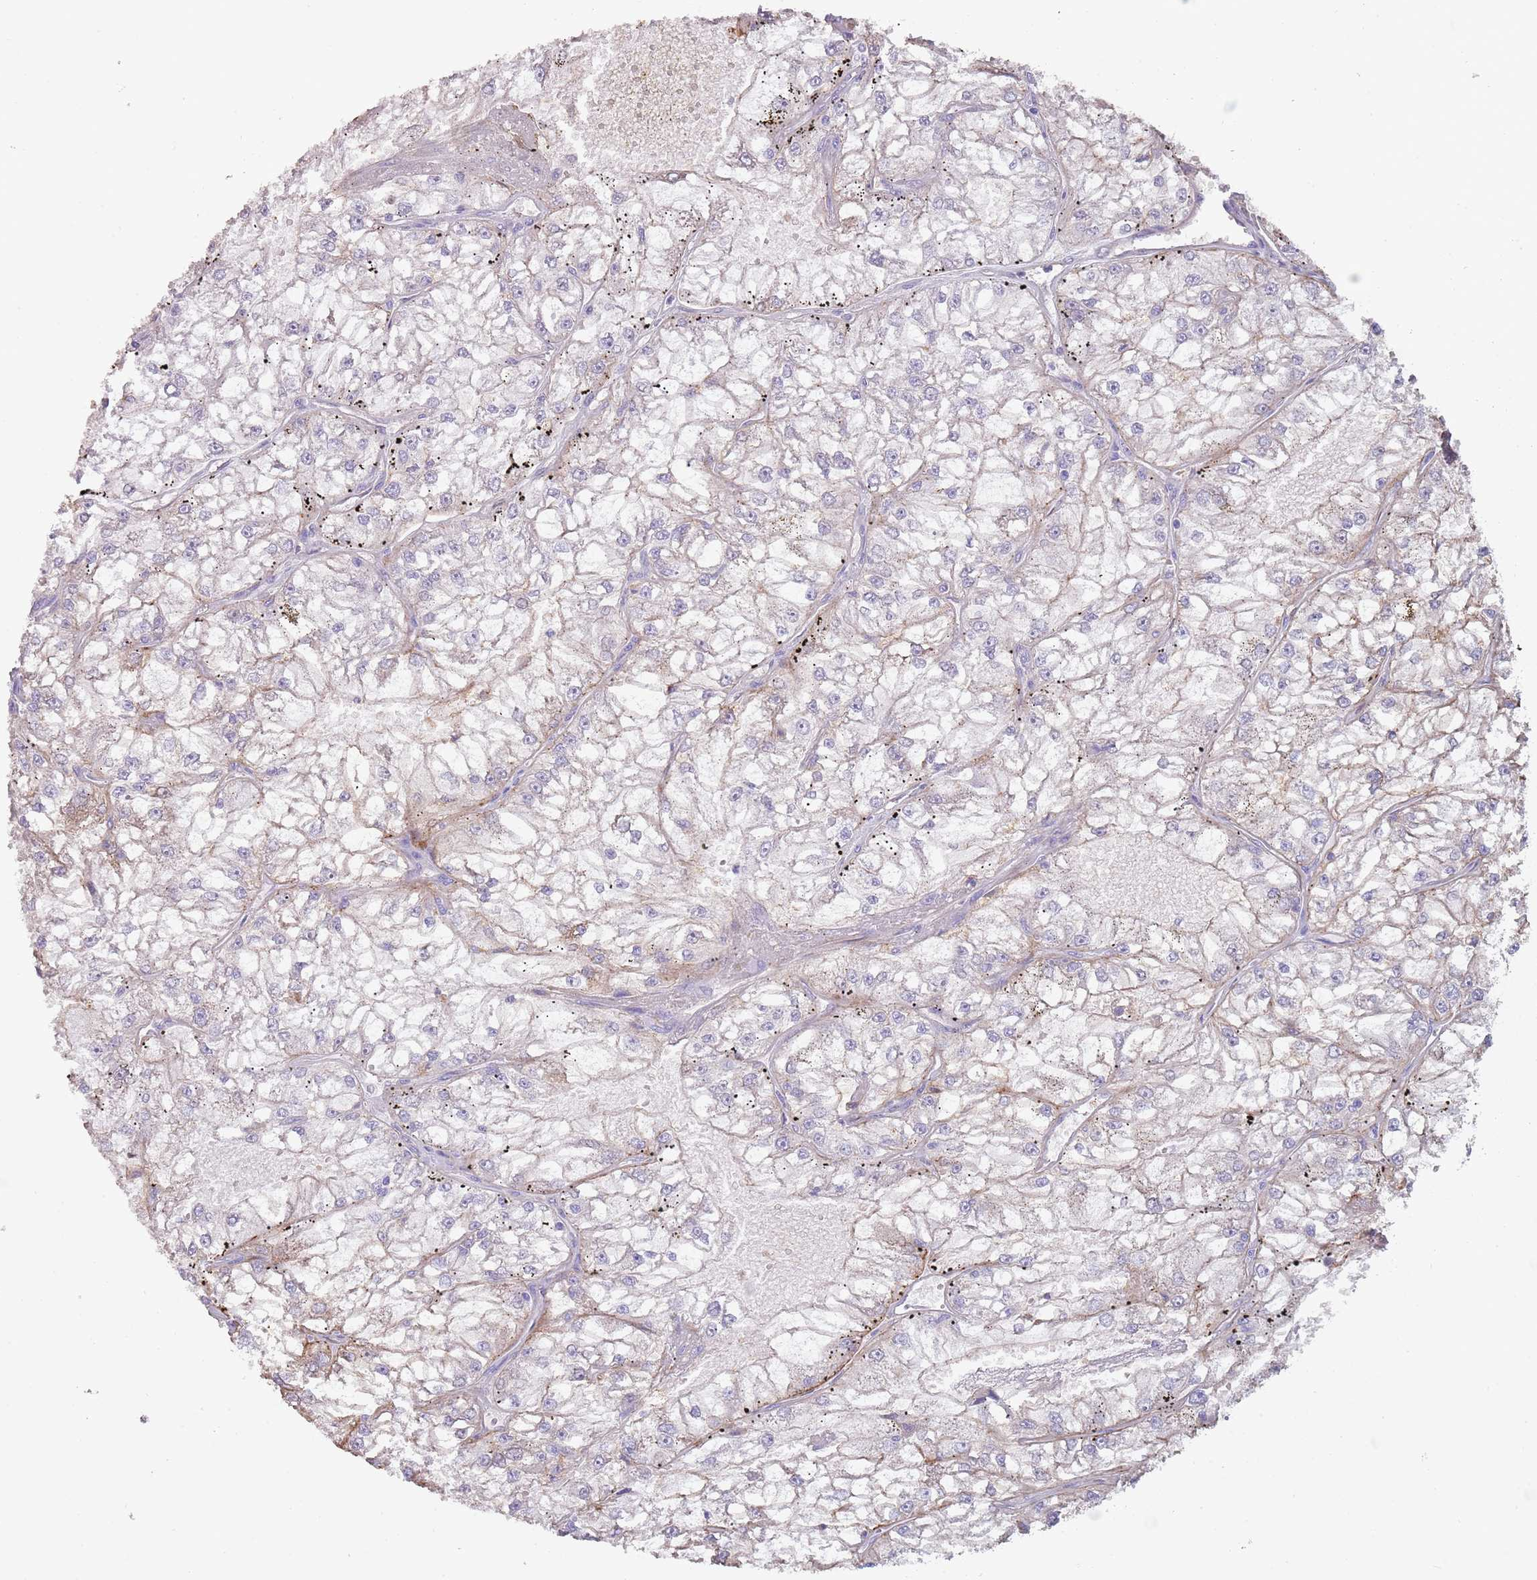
{"staining": {"intensity": "strong", "quantity": "<25%", "location": "cytoplasmic/membranous"}, "tissue": "renal cancer", "cell_type": "Tumor cells", "image_type": "cancer", "snomed": [{"axis": "morphology", "description": "Adenocarcinoma, NOS"}, {"axis": "topography", "description": "Kidney"}], "caption": "Renal cancer stained with DAB immunohistochemistry displays medium levels of strong cytoplasmic/membranous positivity in about <25% of tumor cells. (DAB (3,3'-diaminobenzidine) IHC with brightfield microscopy, high magnification).", "gene": "NBPF3", "patient": {"sex": "female", "age": 72}}